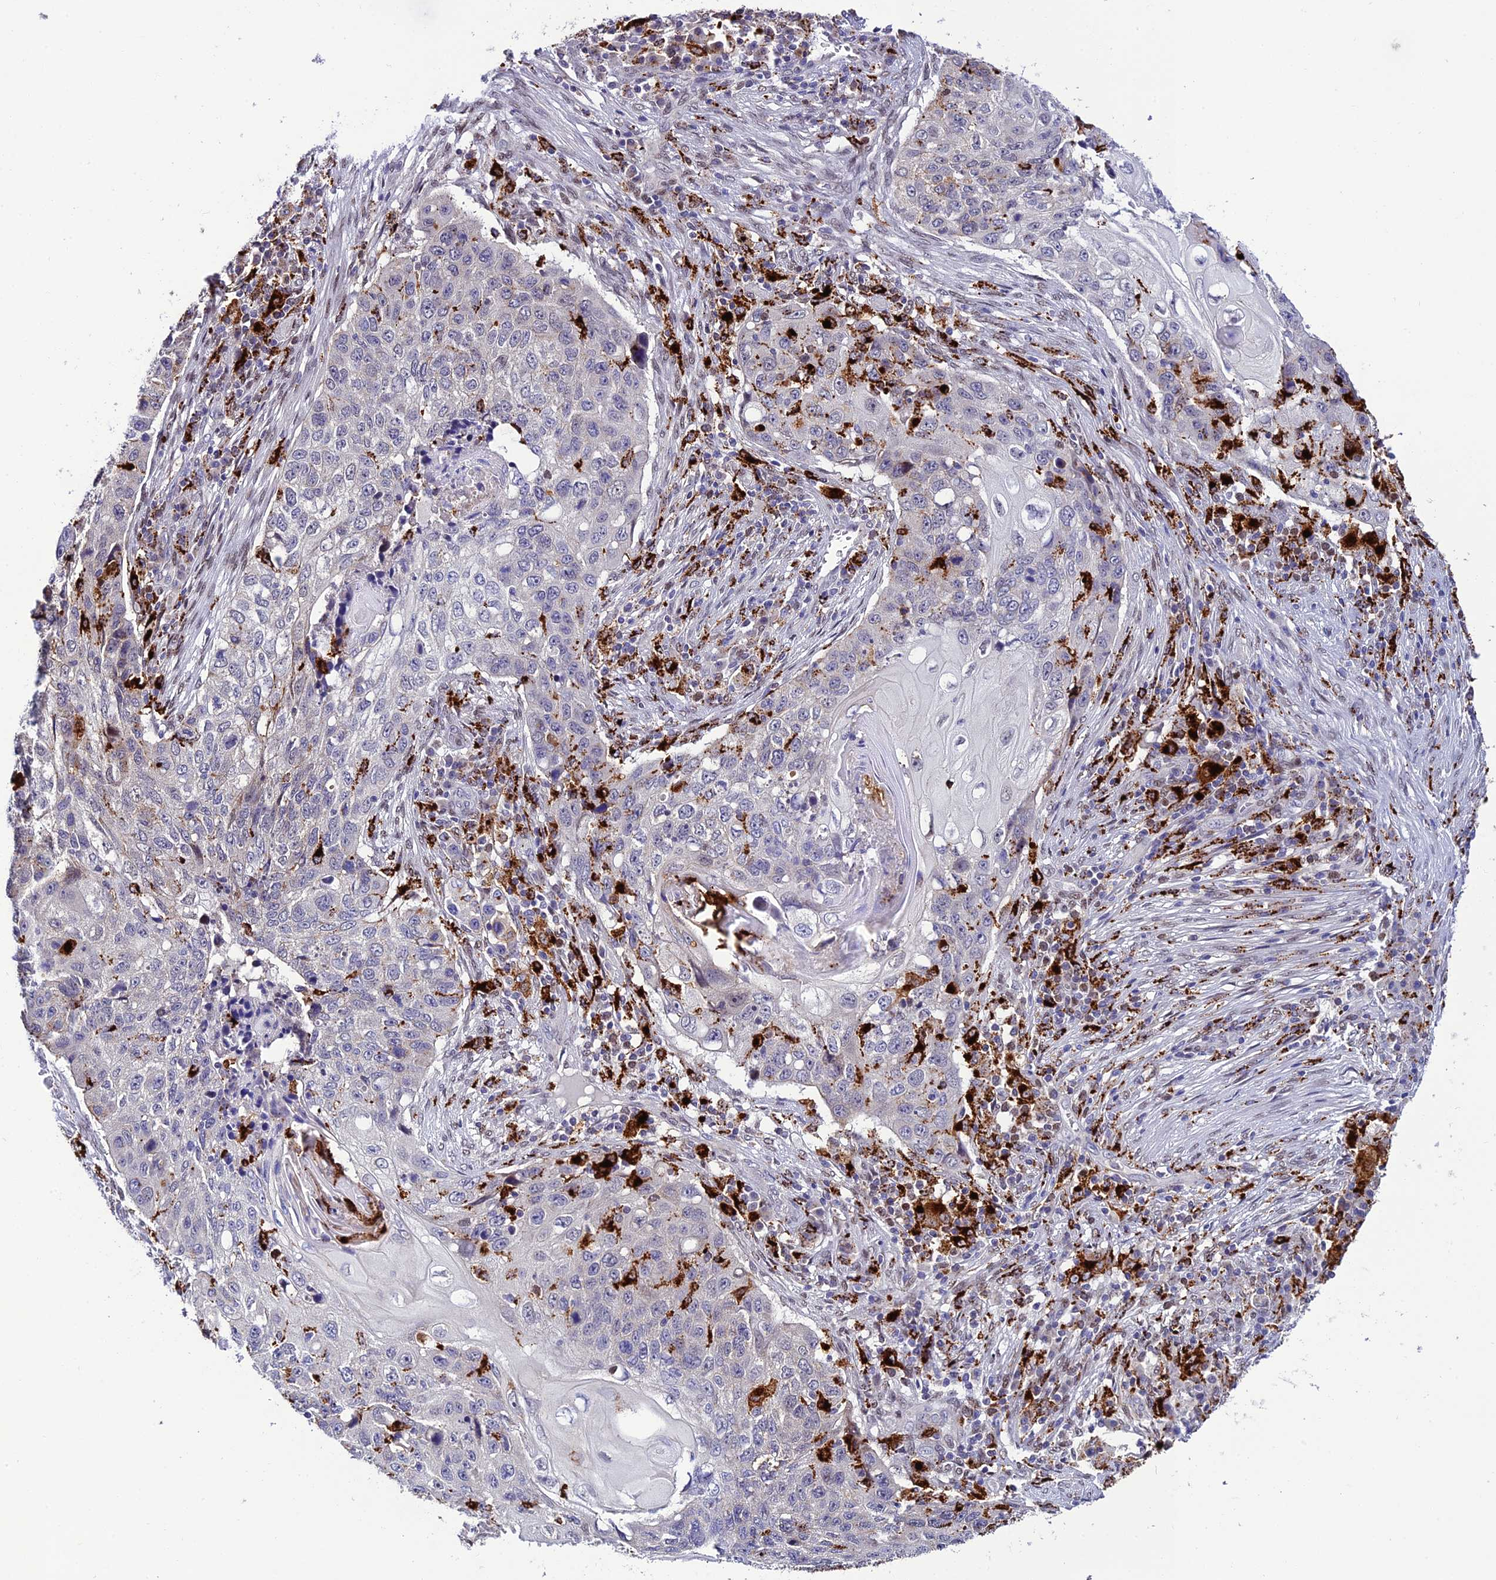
{"staining": {"intensity": "negative", "quantity": "none", "location": "none"}, "tissue": "lung cancer", "cell_type": "Tumor cells", "image_type": "cancer", "snomed": [{"axis": "morphology", "description": "Squamous cell carcinoma, NOS"}, {"axis": "topography", "description": "Lung"}], "caption": "Immunohistochemical staining of human squamous cell carcinoma (lung) displays no significant staining in tumor cells.", "gene": "HIC1", "patient": {"sex": "female", "age": 63}}